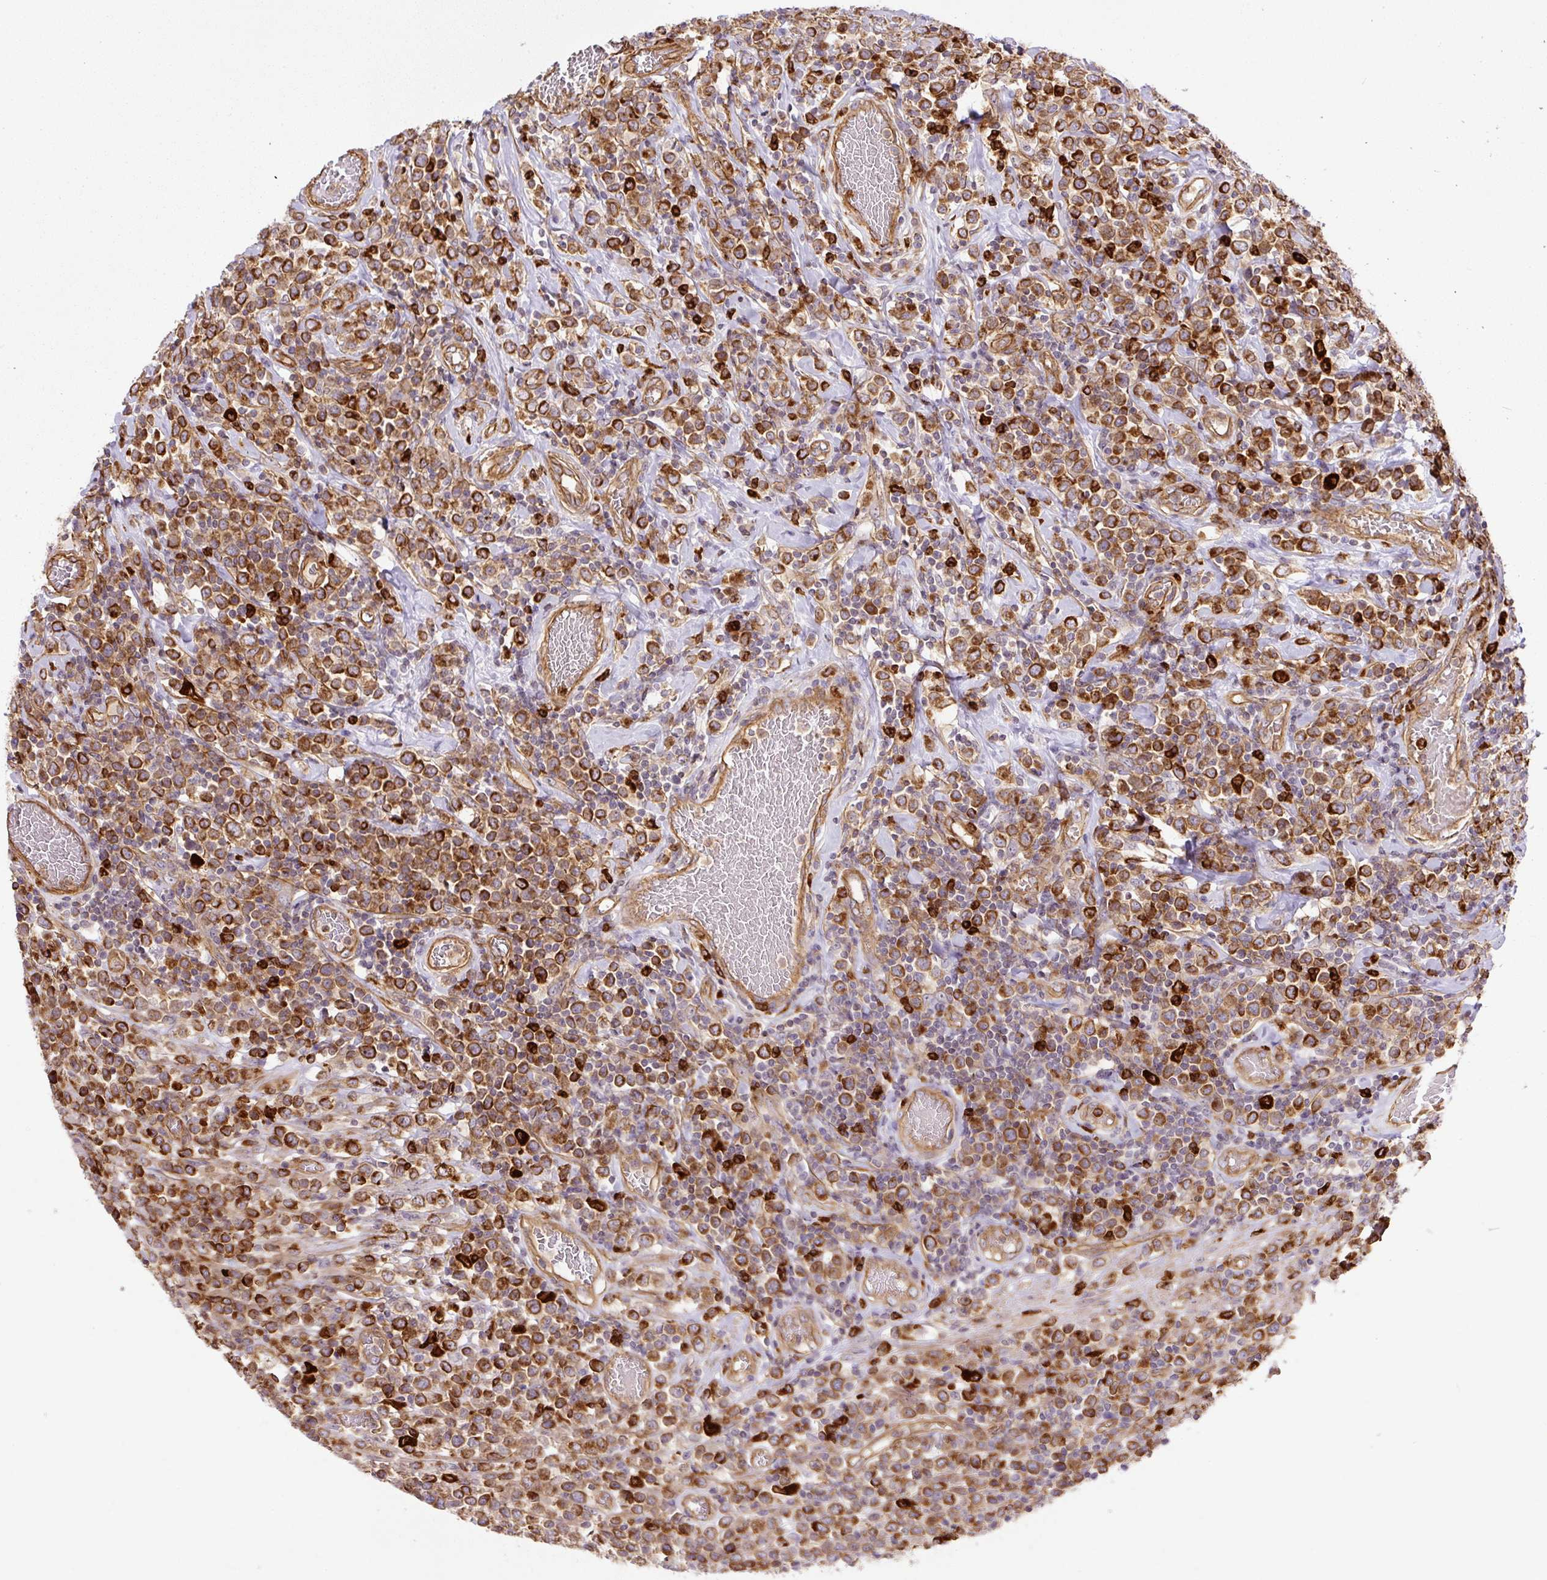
{"staining": {"intensity": "strong", "quantity": ">75%", "location": "cytoplasmic/membranous"}, "tissue": "lymphoma", "cell_type": "Tumor cells", "image_type": "cancer", "snomed": [{"axis": "morphology", "description": "Malignant lymphoma, non-Hodgkin's type, High grade"}, {"axis": "topography", "description": "Soft tissue"}], "caption": "Protein staining exhibits strong cytoplasmic/membranous expression in approximately >75% of tumor cells in lymphoma.", "gene": "B3GALT5", "patient": {"sex": "female", "age": 56}}